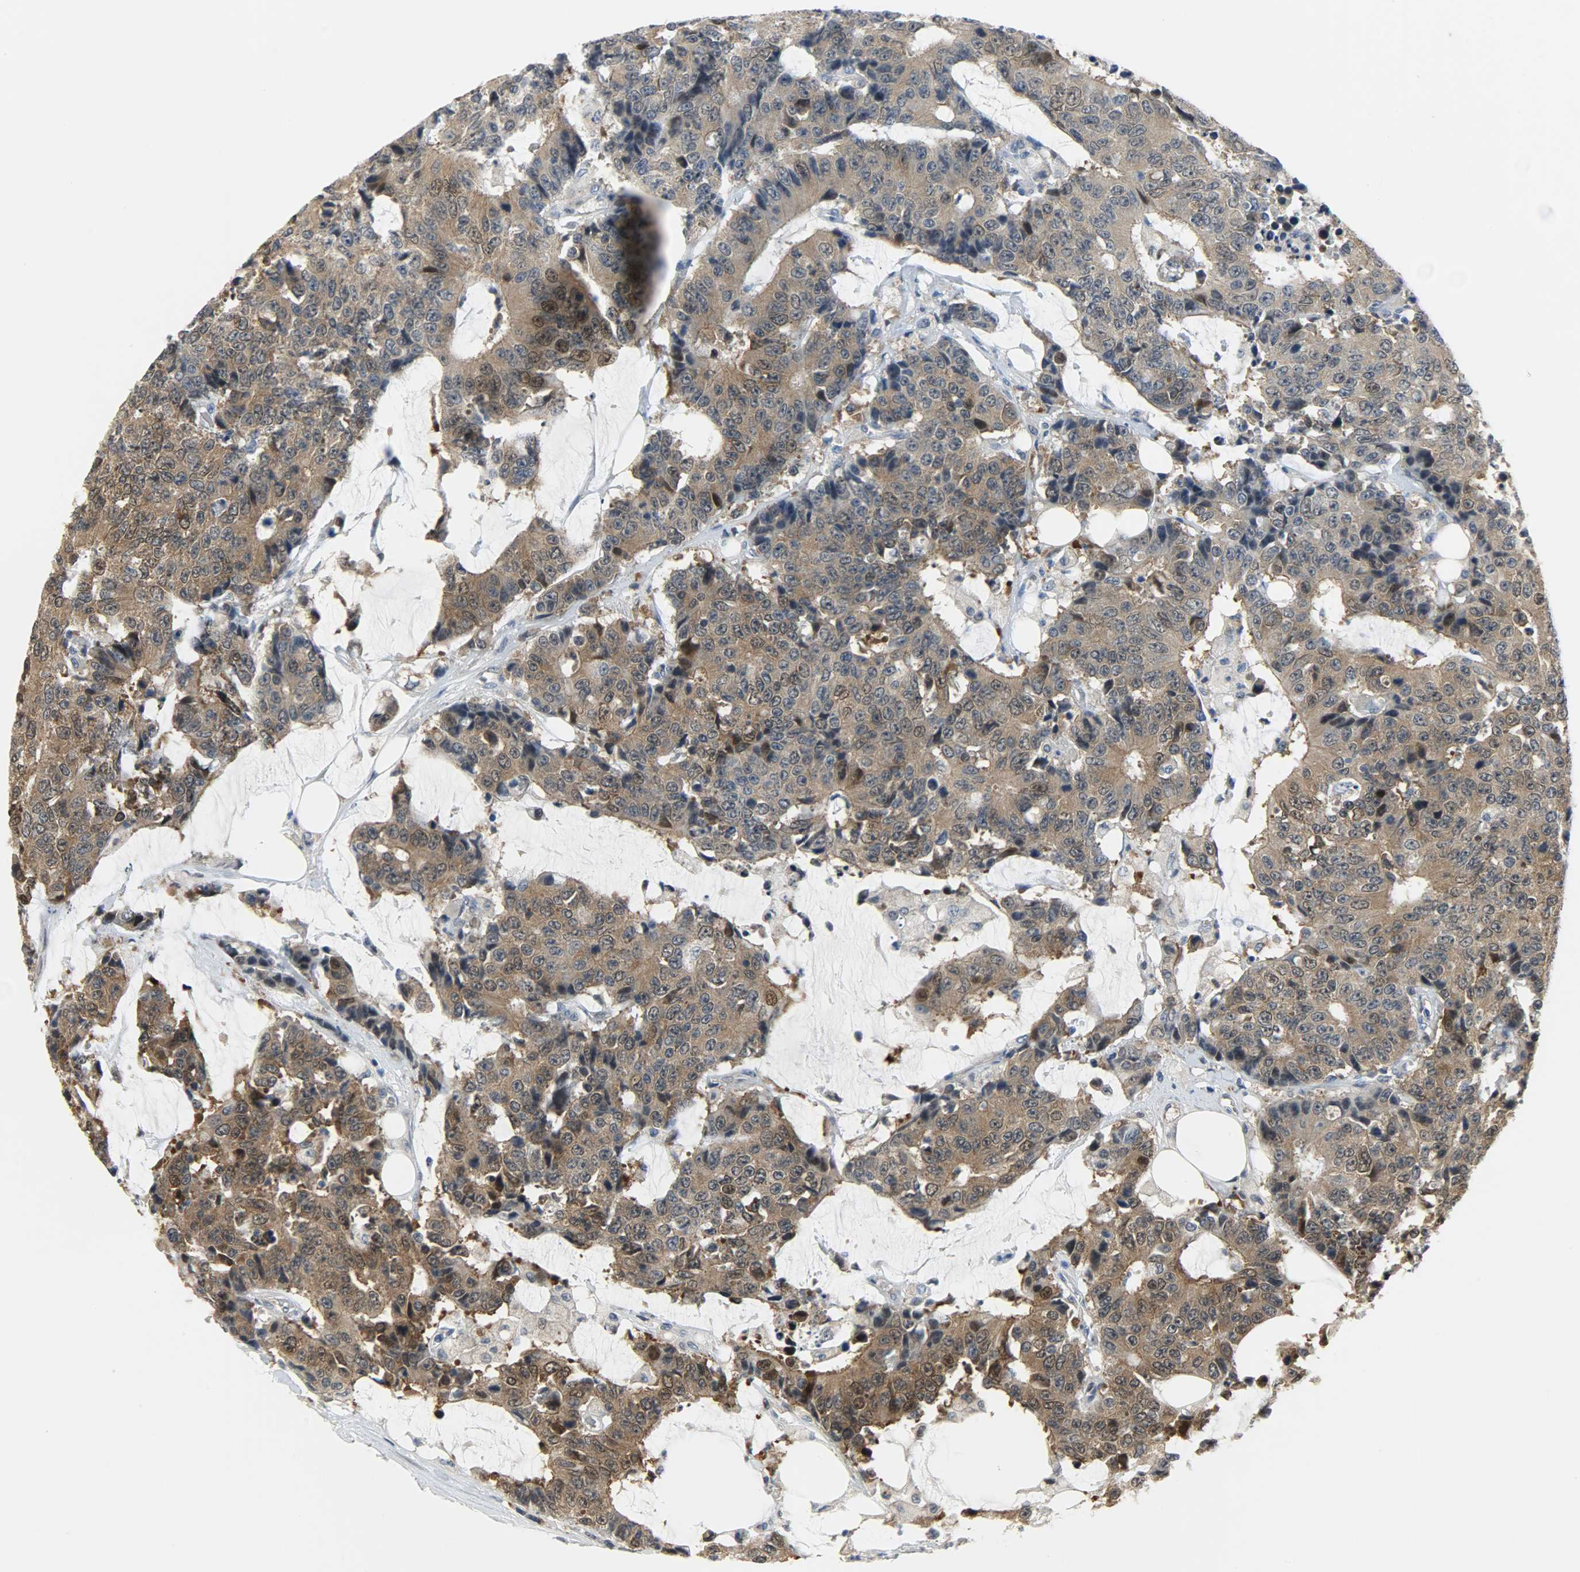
{"staining": {"intensity": "moderate", "quantity": ">75%", "location": "cytoplasmic/membranous"}, "tissue": "colorectal cancer", "cell_type": "Tumor cells", "image_type": "cancer", "snomed": [{"axis": "morphology", "description": "Adenocarcinoma, NOS"}, {"axis": "topography", "description": "Colon"}], "caption": "An image of human adenocarcinoma (colorectal) stained for a protein shows moderate cytoplasmic/membranous brown staining in tumor cells.", "gene": "EIF4EBP1", "patient": {"sex": "female", "age": 86}}